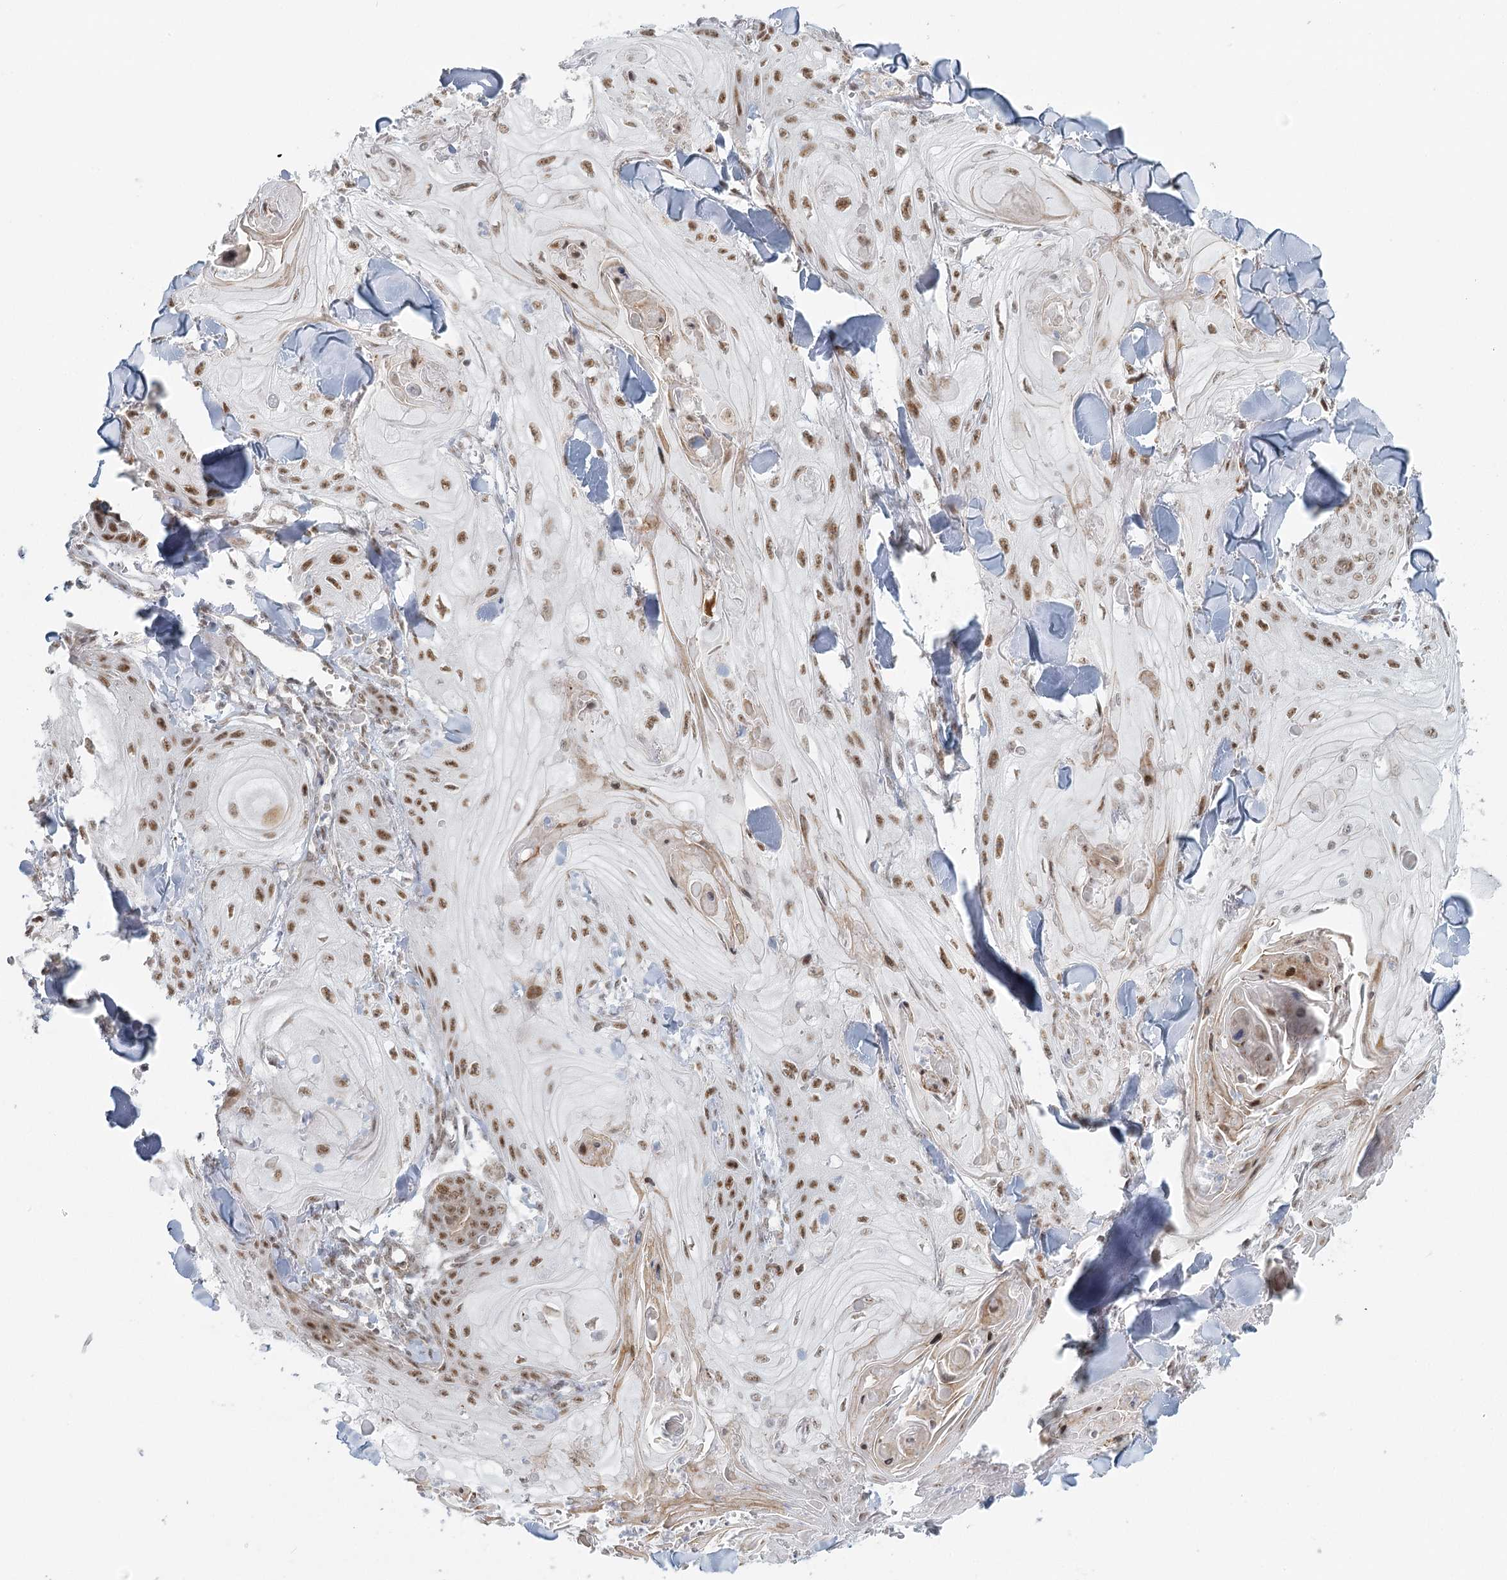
{"staining": {"intensity": "moderate", "quantity": ">75%", "location": "nuclear"}, "tissue": "skin cancer", "cell_type": "Tumor cells", "image_type": "cancer", "snomed": [{"axis": "morphology", "description": "Squamous cell carcinoma, NOS"}, {"axis": "topography", "description": "Skin"}], "caption": "Brown immunohistochemical staining in squamous cell carcinoma (skin) displays moderate nuclear positivity in about >75% of tumor cells.", "gene": "U2SURP", "patient": {"sex": "male", "age": 74}}